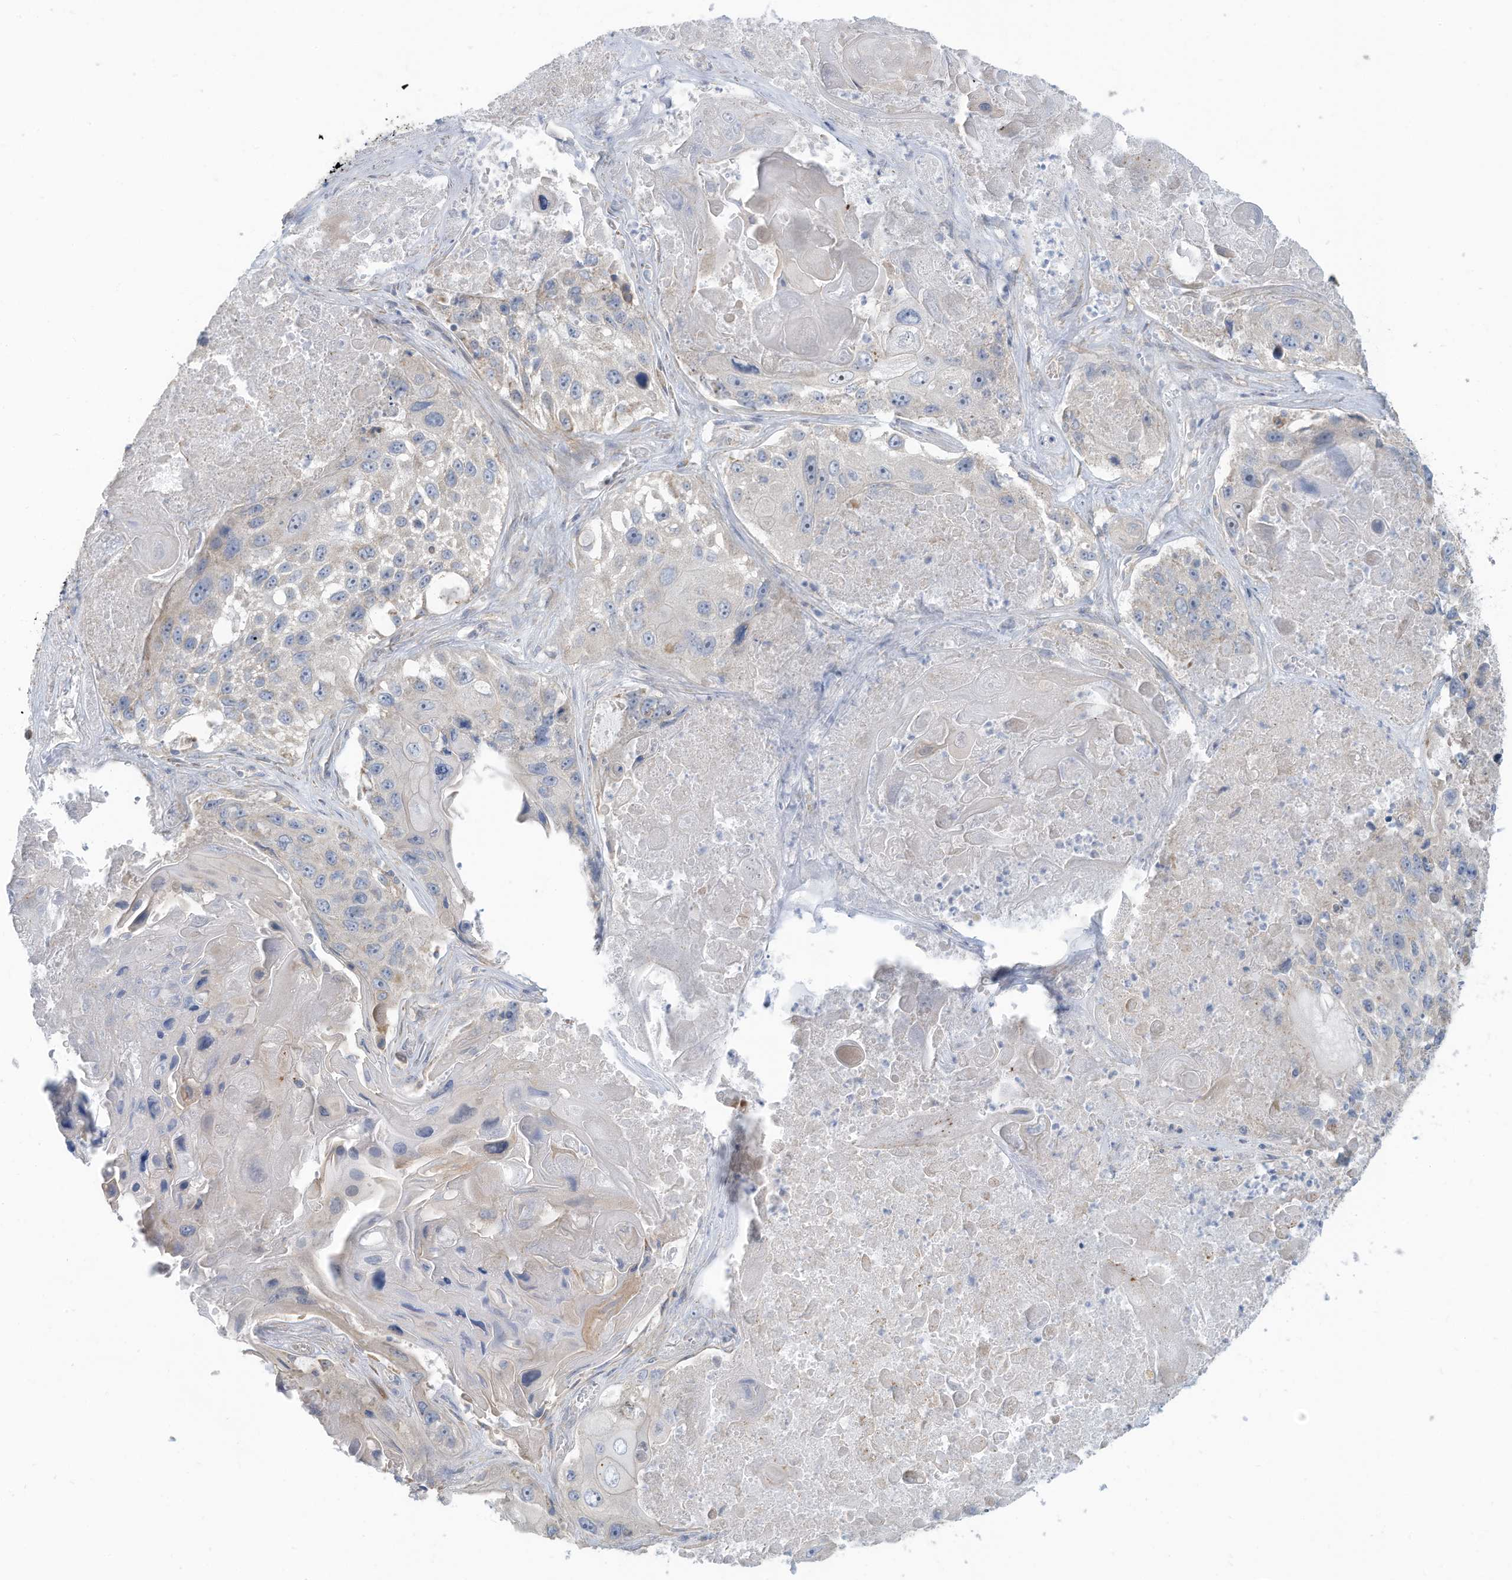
{"staining": {"intensity": "negative", "quantity": "none", "location": "none"}, "tissue": "lung cancer", "cell_type": "Tumor cells", "image_type": "cancer", "snomed": [{"axis": "morphology", "description": "Squamous cell carcinoma, NOS"}, {"axis": "topography", "description": "Lung"}], "caption": "An IHC photomicrograph of lung cancer is shown. There is no staining in tumor cells of lung cancer.", "gene": "GTPBP2", "patient": {"sex": "male", "age": 61}}